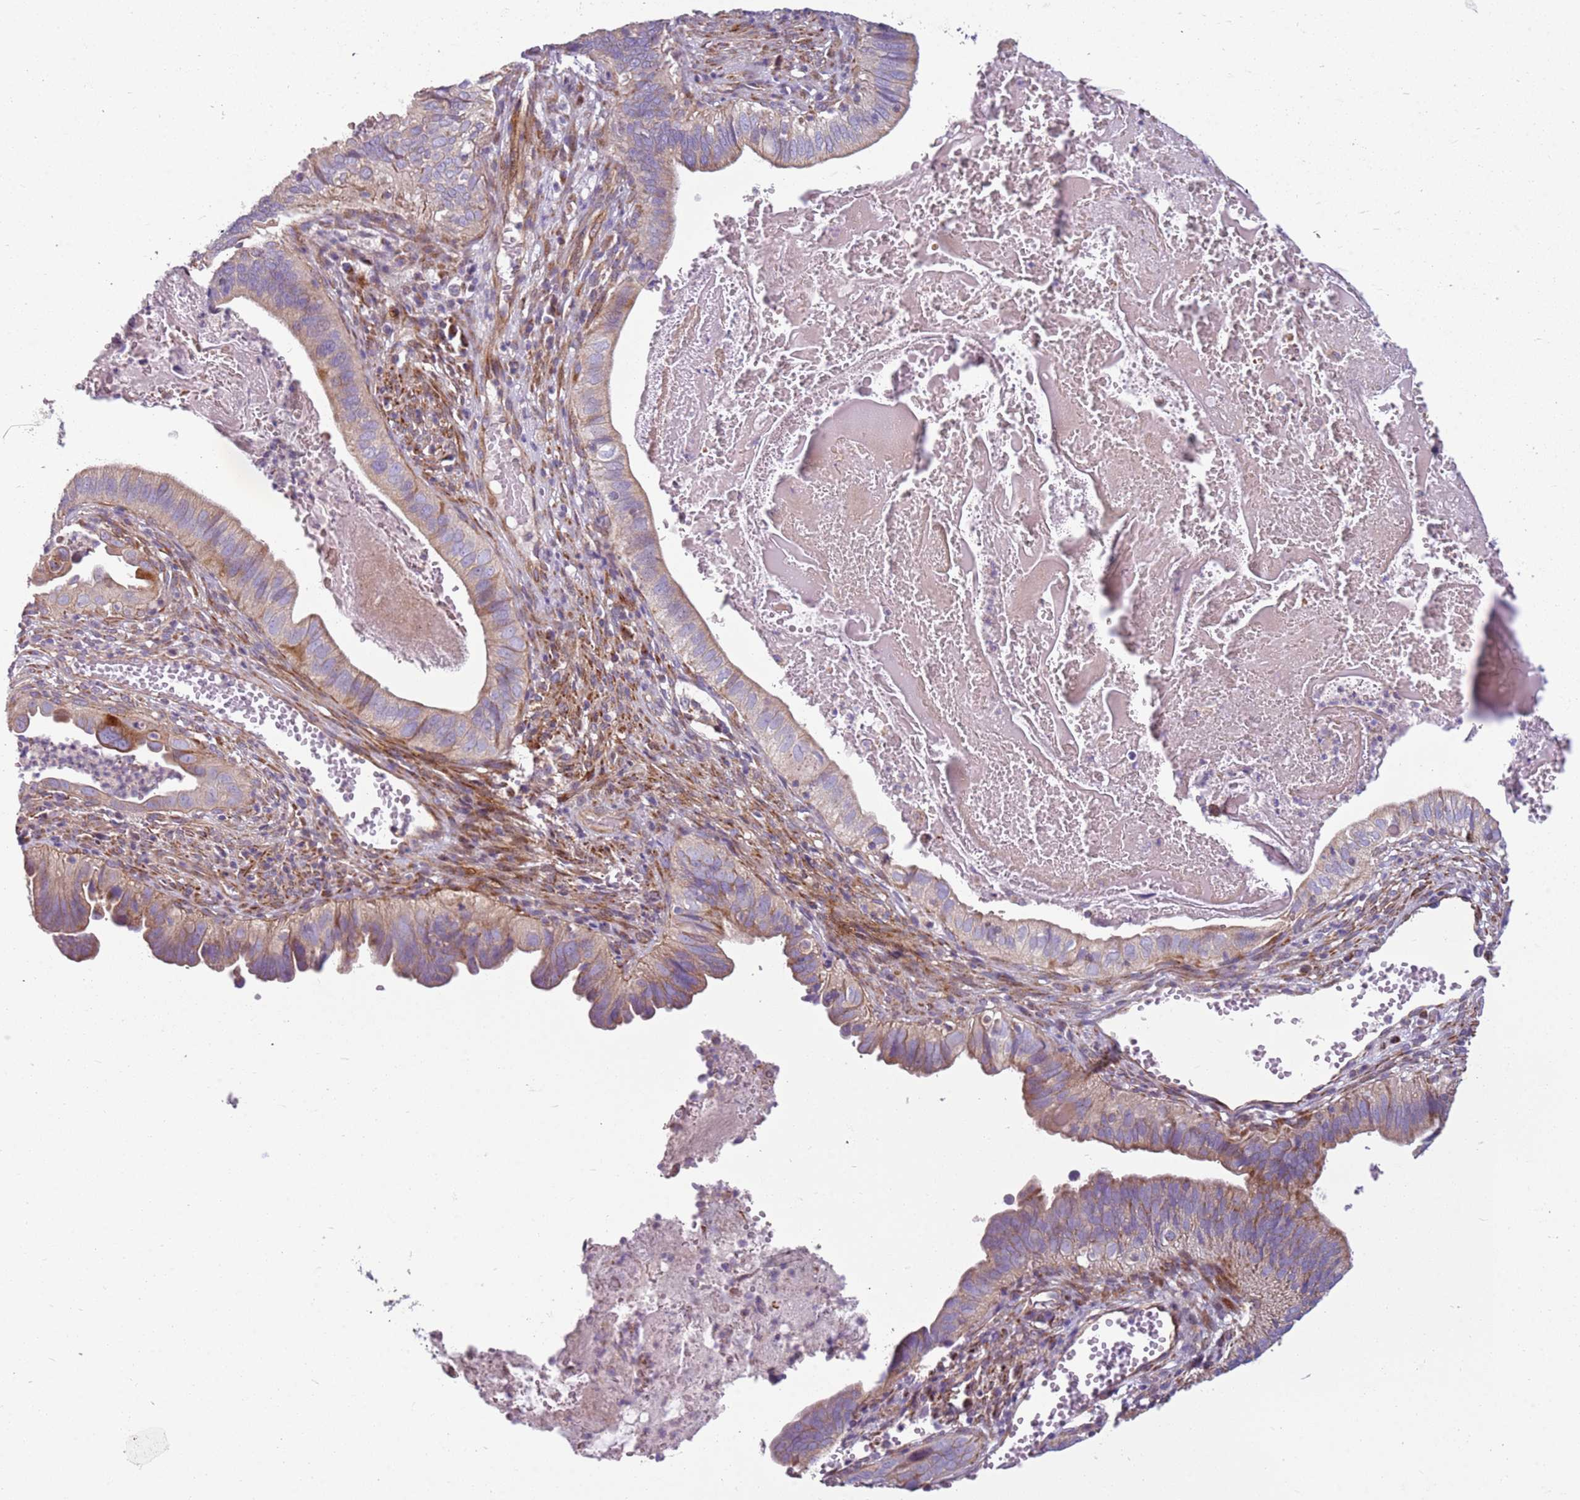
{"staining": {"intensity": "weak", "quantity": ">75%", "location": "cytoplasmic/membranous"}, "tissue": "cervical cancer", "cell_type": "Tumor cells", "image_type": "cancer", "snomed": [{"axis": "morphology", "description": "Adenocarcinoma, NOS"}, {"axis": "topography", "description": "Cervix"}], "caption": "Tumor cells demonstrate low levels of weak cytoplasmic/membranous staining in about >75% of cells in cervical cancer.", "gene": "TMEM200C", "patient": {"sex": "female", "age": 42}}